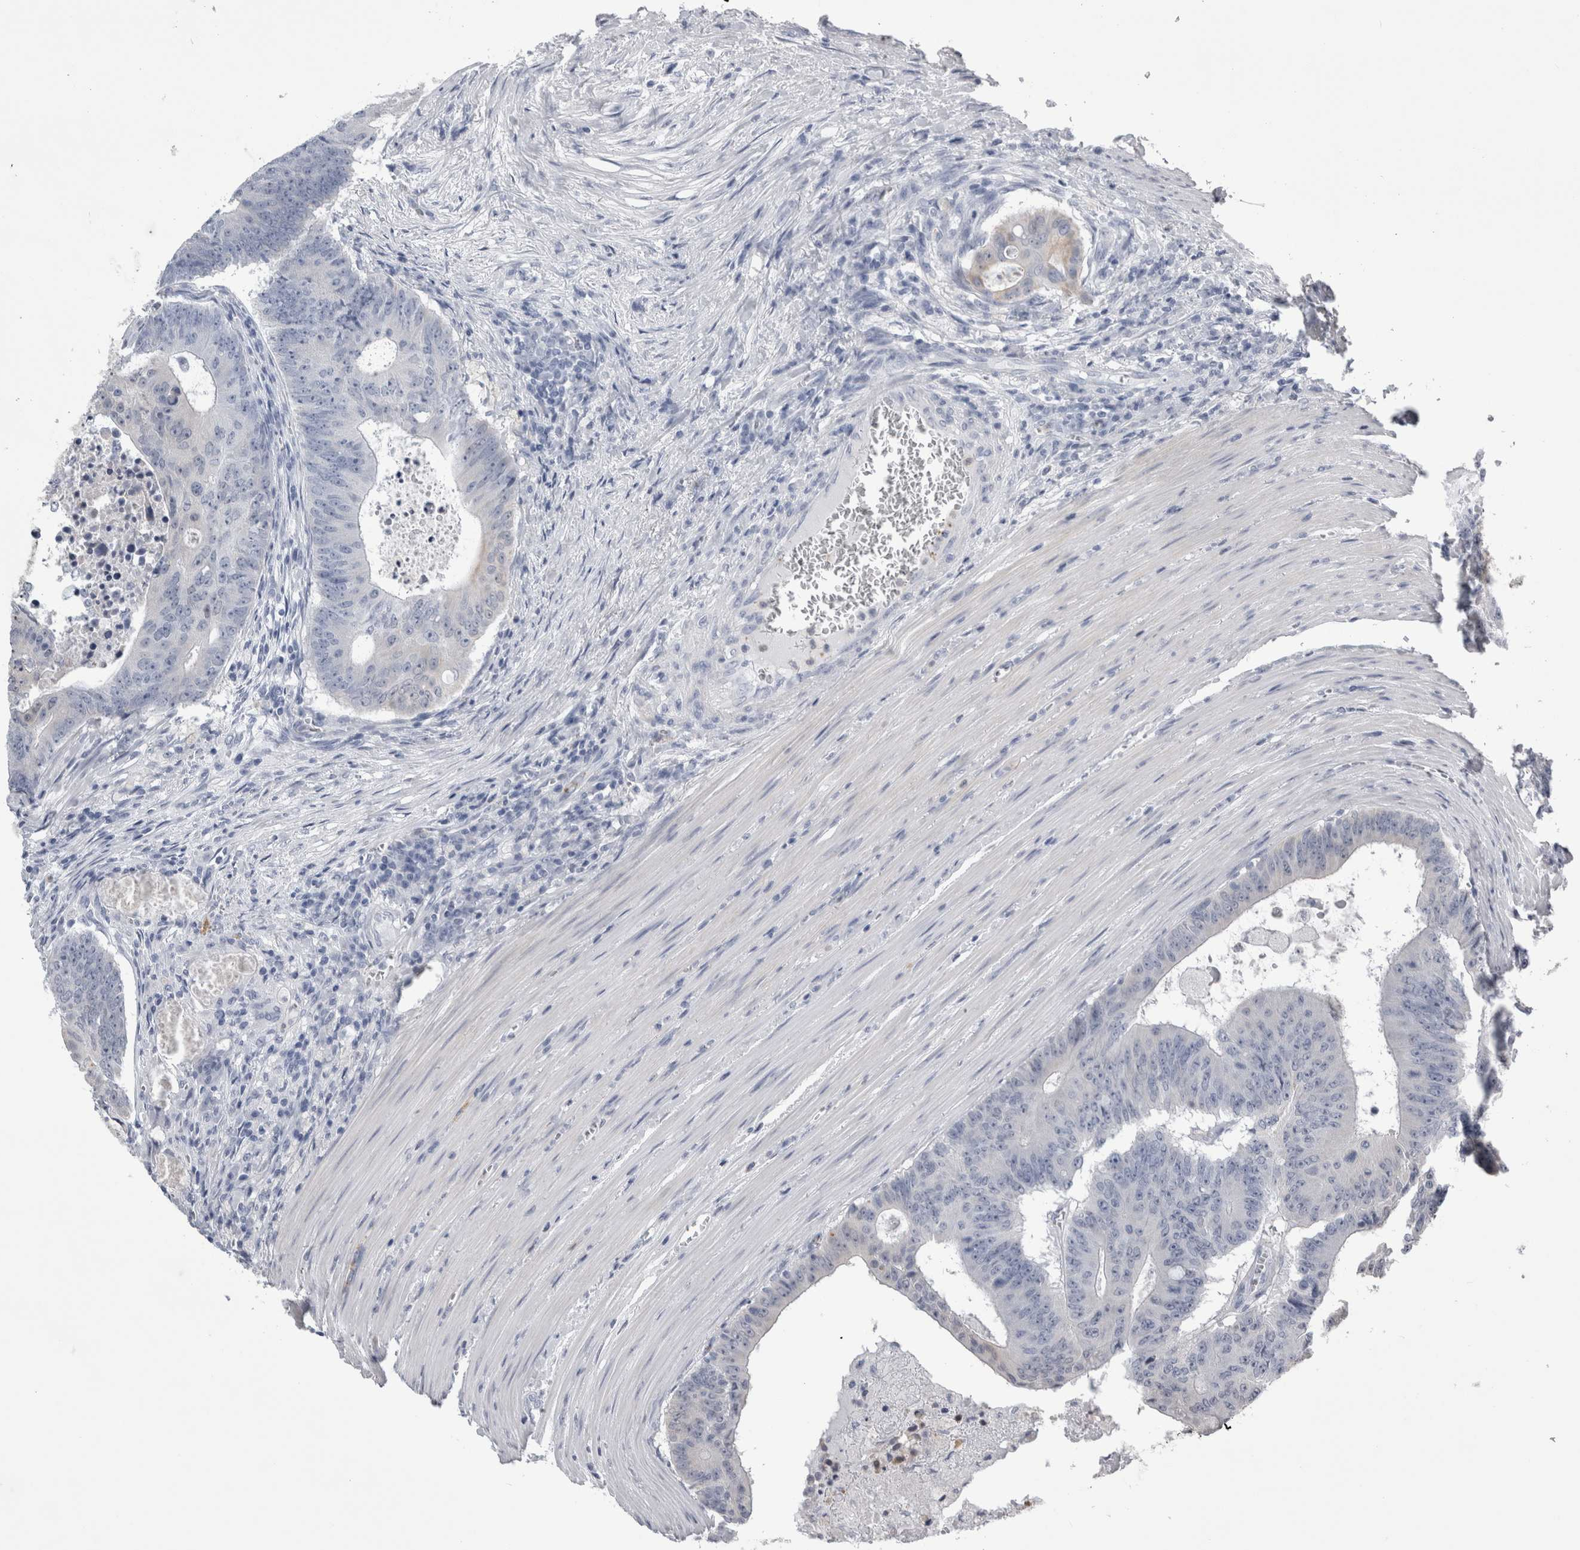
{"staining": {"intensity": "negative", "quantity": "none", "location": "none"}, "tissue": "colorectal cancer", "cell_type": "Tumor cells", "image_type": "cancer", "snomed": [{"axis": "morphology", "description": "Adenocarcinoma, NOS"}, {"axis": "topography", "description": "Colon"}], "caption": "High power microscopy photomicrograph of an immunohistochemistry (IHC) photomicrograph of colorectal cancer (adenocarcinoma), revealing no significant positivity in tumor cells. (Brightfield microscopy of DAB immunohistochemistry at high magnification).", "gene": "ALDH8A1", "patient": {"sex": "male", "age": 87}}